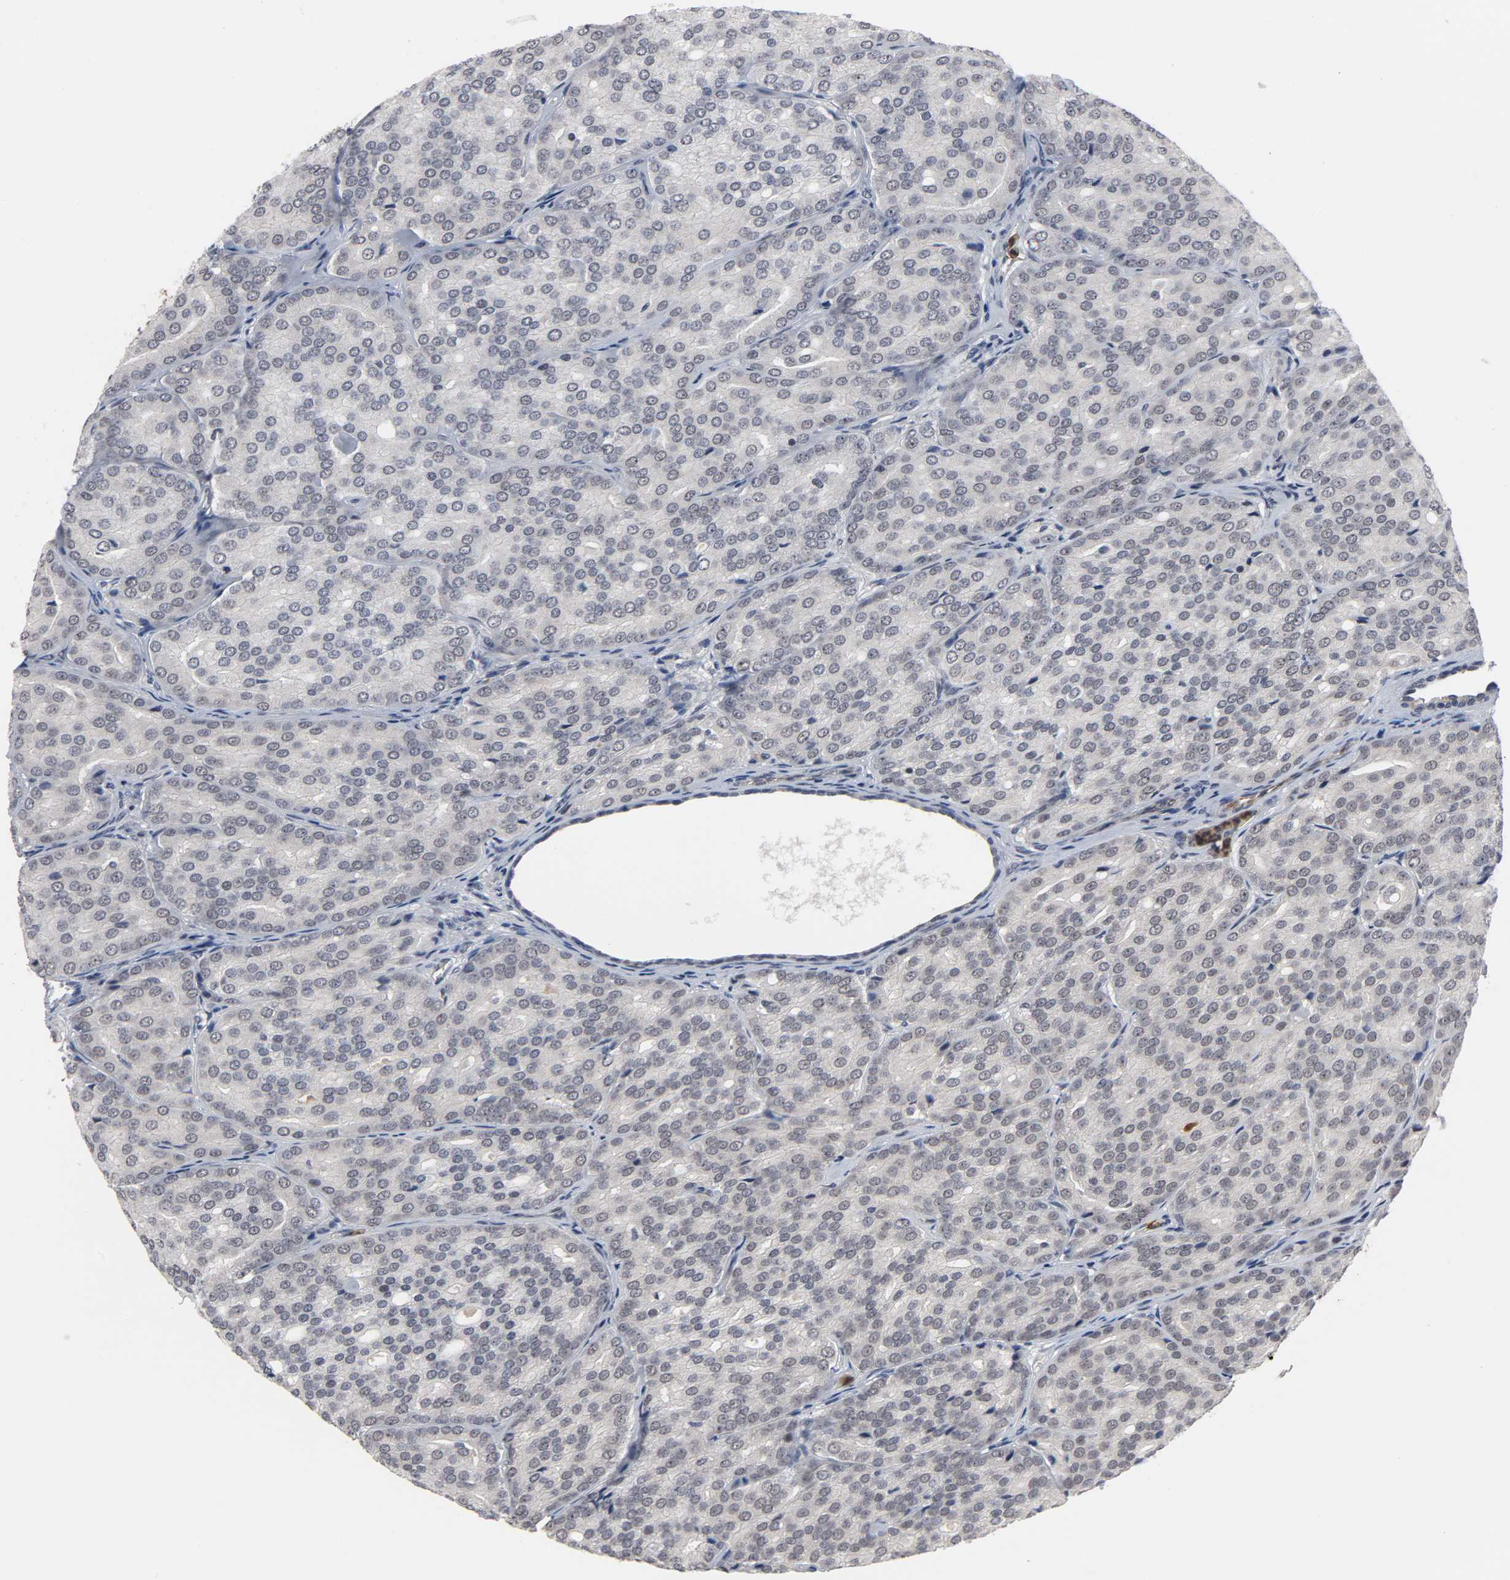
{"staining": {"intensity": "negative", "quantity": "none", "location": "none"}, "tissue": "prostate cancer", "cell_type": "Tumor cells", "image_type": "cancer", "snomed": [{"axis": "morphology", "description": "Adenocarcinoma, High grade"}, {"axis": "topography", "description": "Prostate"}], "caption": "This histopathology image is of prostate cancer stained with immunohistochemistry to label a protein in brown with the nuclei are counter-stained blue. There is no positivity in tumor cells. (IHC, brightfield microscopy, high magnification).", "gene": "RTL5", "patient": {"sex": "male", "age": 64}}